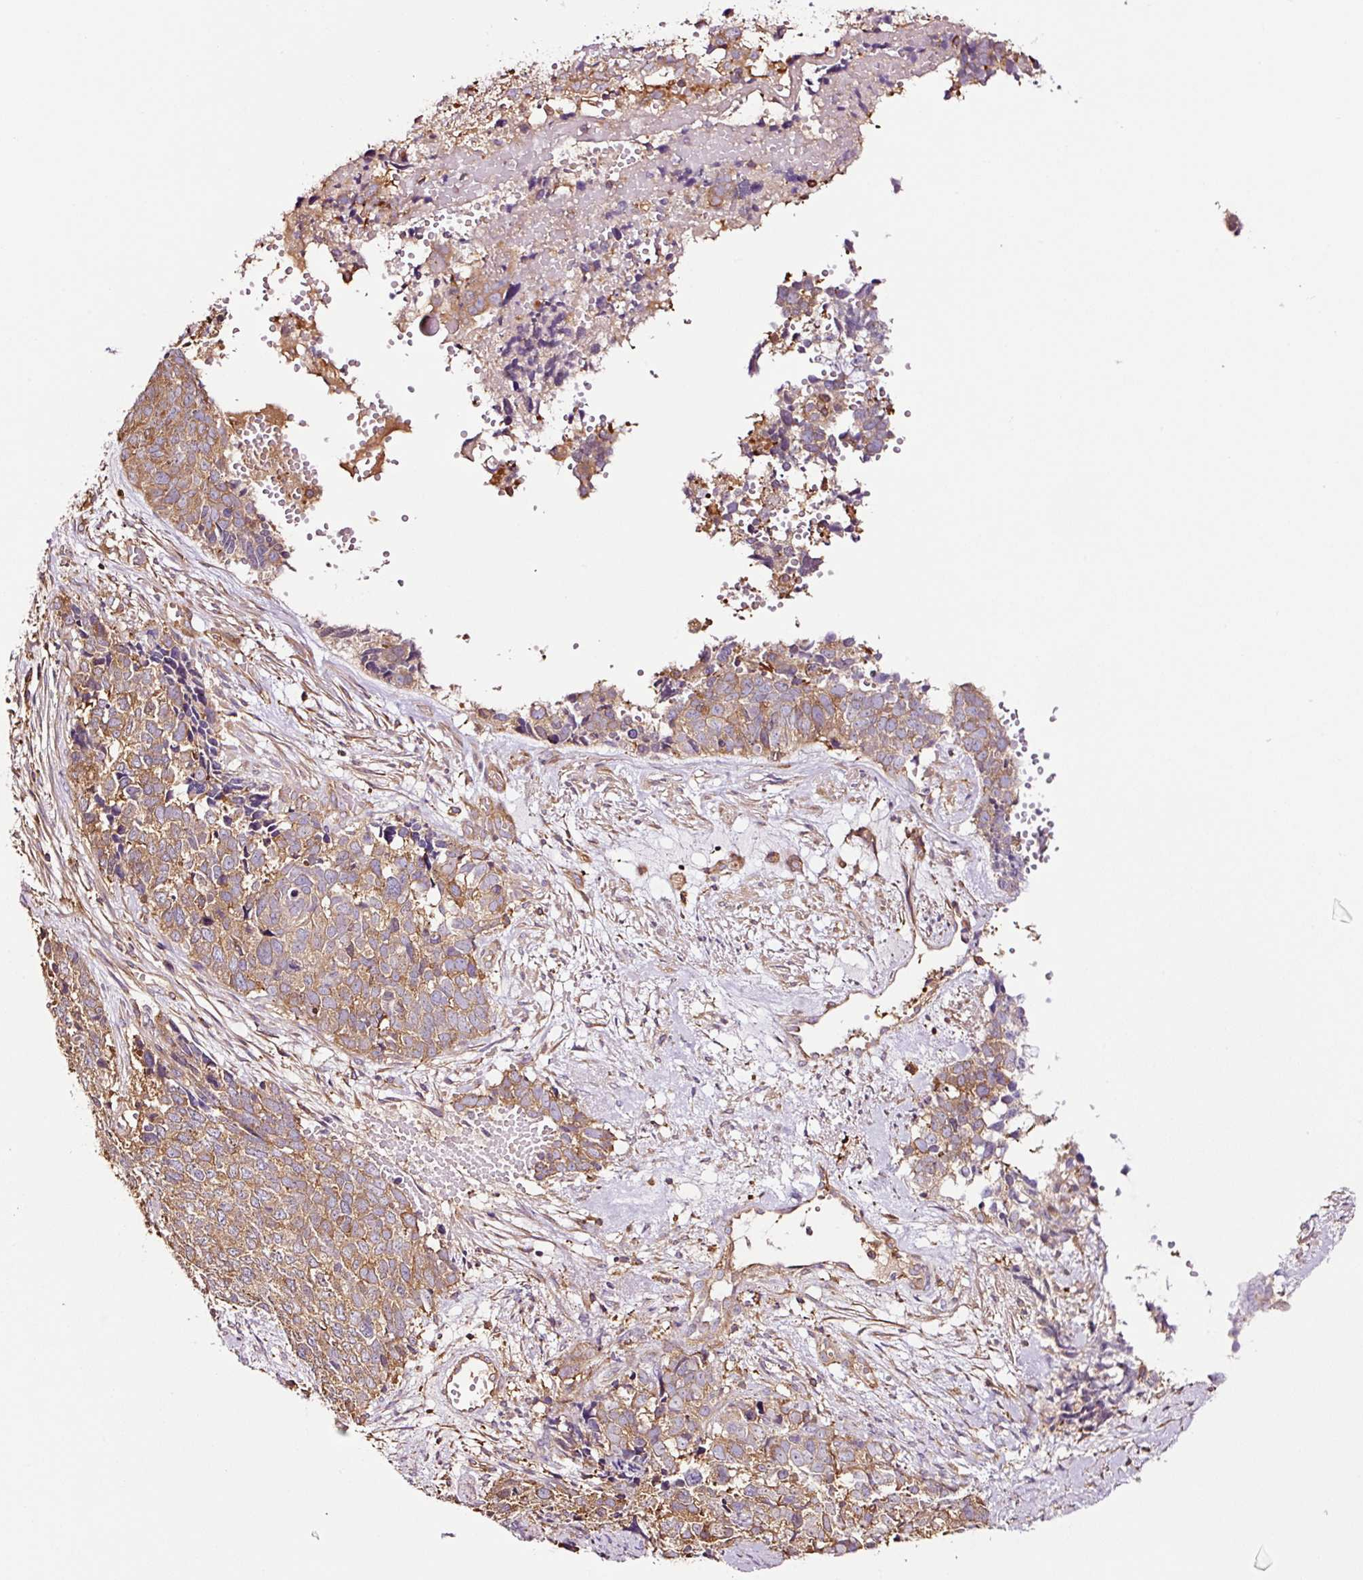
{"staining": {"intensity": "moderate", "quantity": ">75%", "location": "cytoplasmic/membranous"}, "tissue": "cervical cancer", "cell_type": "Tumor cells", "image_type": "cancer", "snomed": [{"axis": "morphology", "description": "Squamous cell carcinoma, NOS"}, {"axis": "topography", "description": "Cervix"}], "caption": "A brown stain shows moderate cytoplasmic/membranous expression of a protein in human cervical cancer tumor cells.", "gene": "METAP1", "patient": {"sex": "female", "age": 63}}